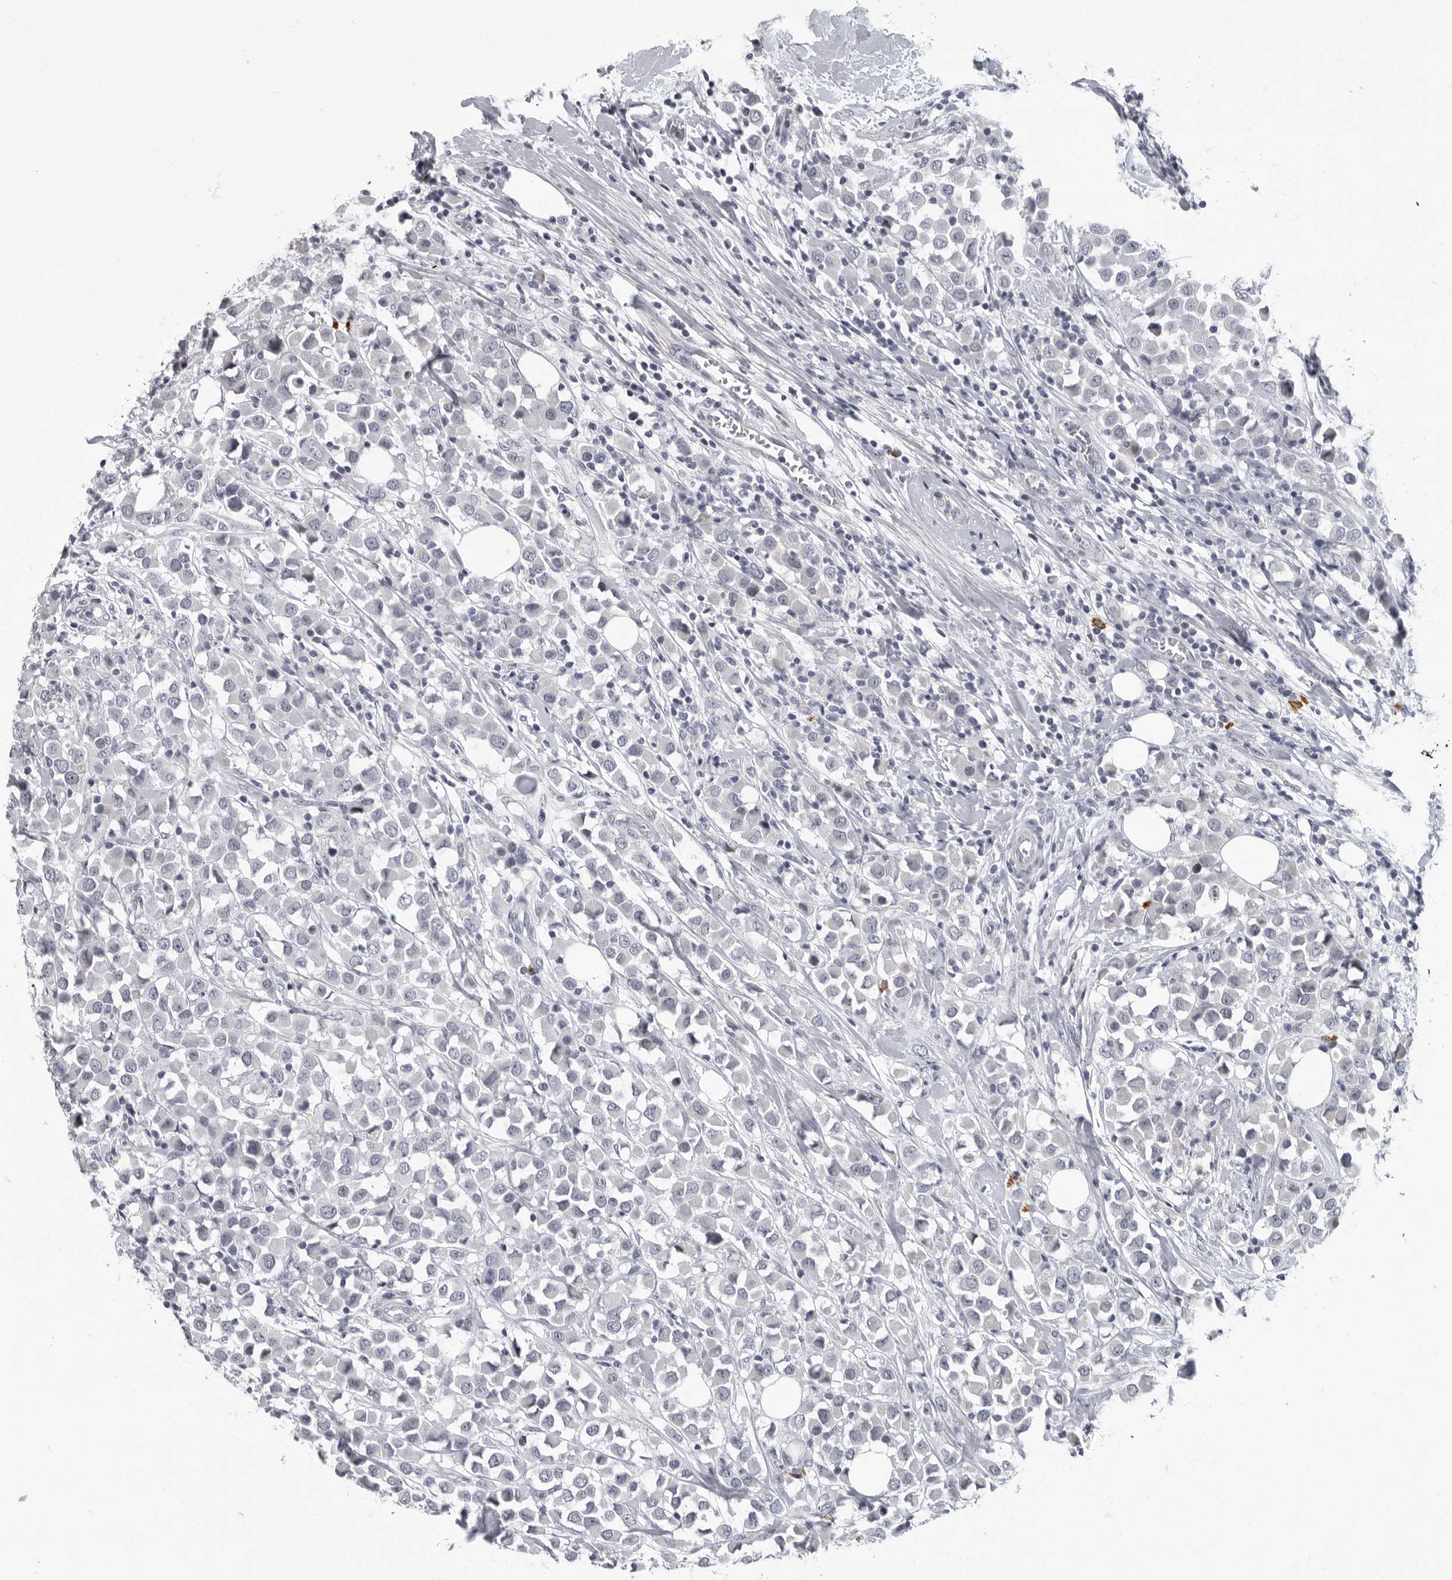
{"staining": {"intensity": "negative", "quantity": "none", "location": "none"}, "tissue": "breast cancer", "cell_type": "Tumor cells", "image_type": "cancer", "snomed": [{"axis": "morphology", "description": "Duct carcinoma"}, {"axis": "topography", "description": "Breast"}], "caption": "The micrograph displays no significant expression in tumor cells of infiltrating ductal carcinoma (breast).", "gene": "SLC25A39", "patient": {"sex": "female", "age": 61}}